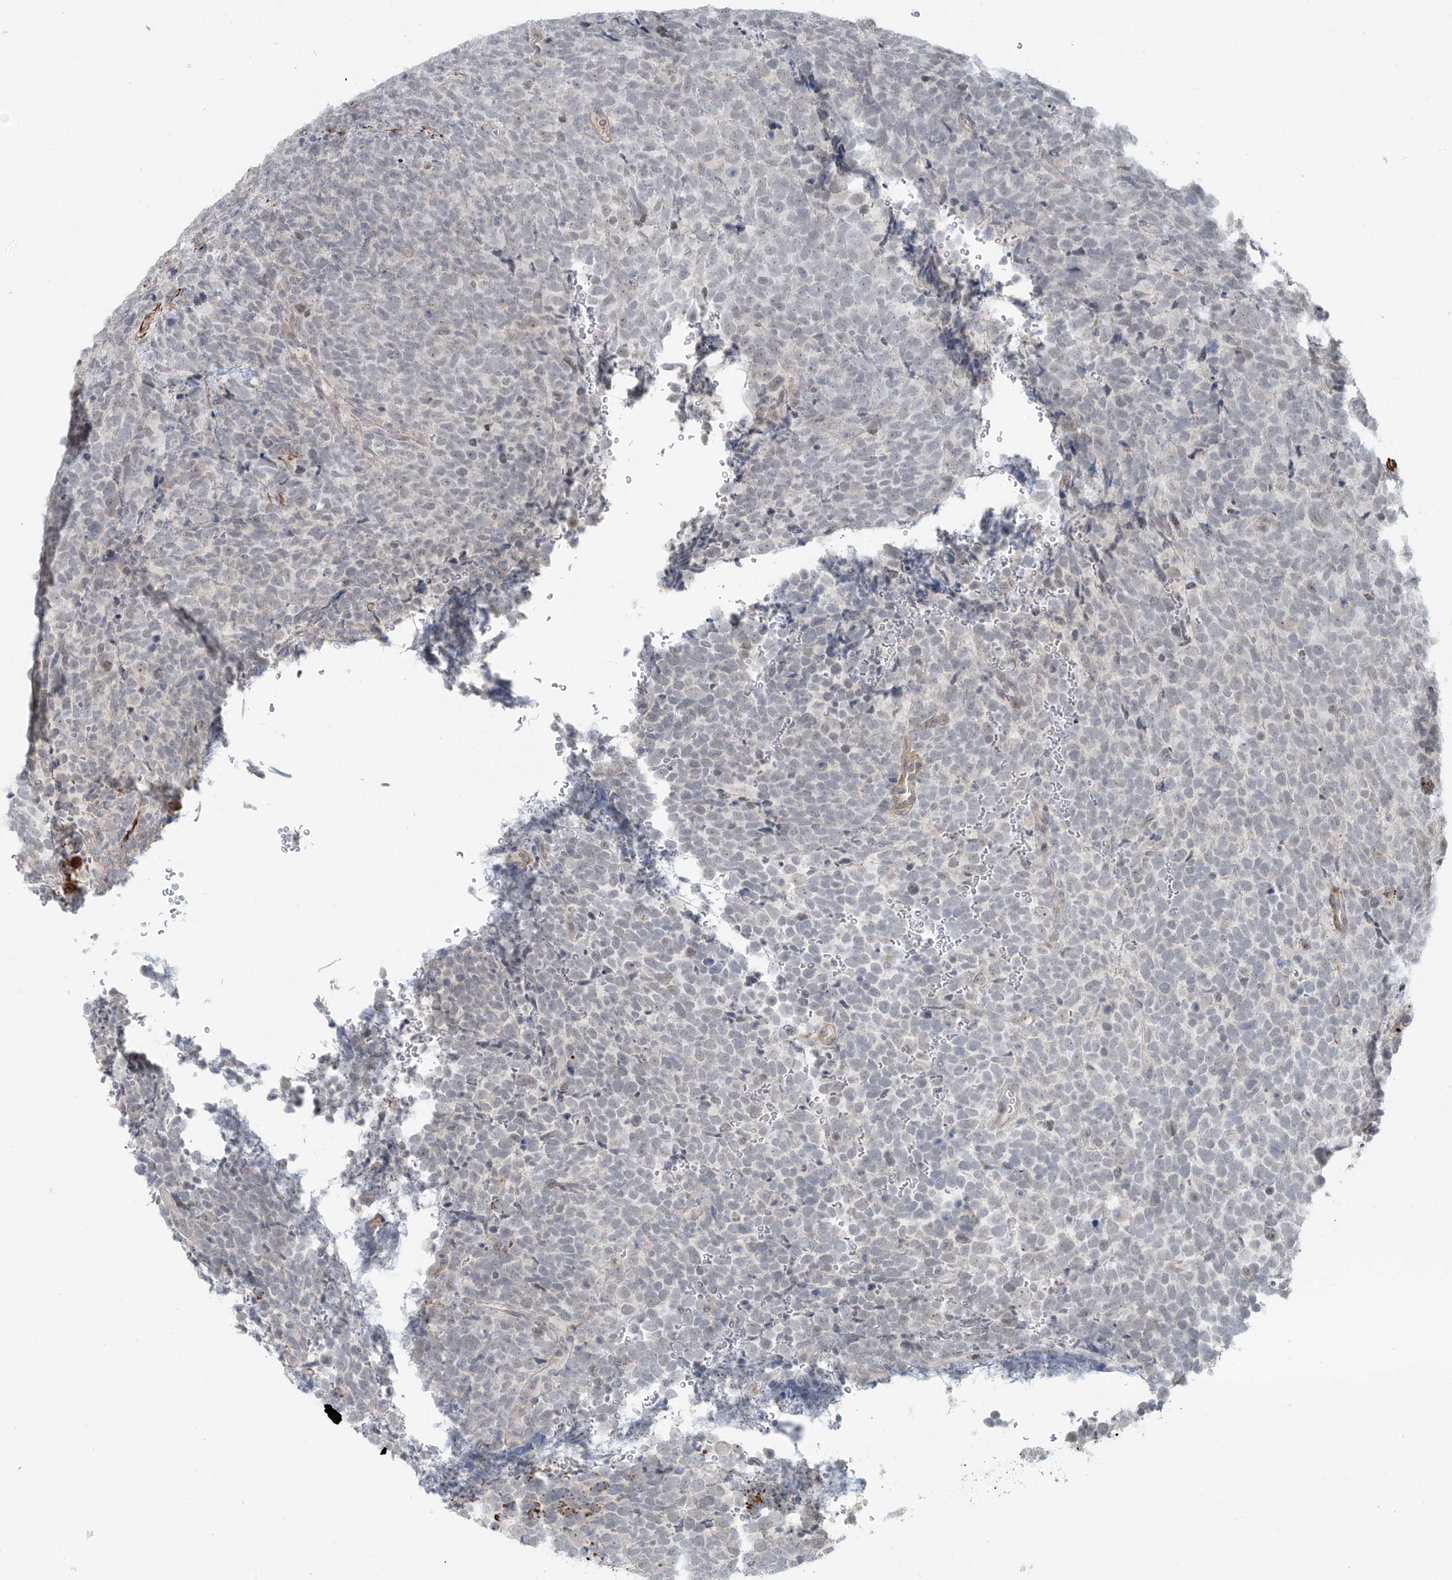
{"staining": {"intensity": "negative", "quantity": "none", "location": "none"}, "tissue": "urothelial cancer", "cell_type": "Tumor cells", "image_type": "cancer", "snomed": [{"axis": "morphology", "description": "Urothelial carcinoma, High grade"}, {"axis": "topography", "description": "Urinary bladder"}], "caption": "Urothelial cancer stained for a protein using IHC reveals no staining tumor cells.", "gene": "RASGEF1A", "patient": {"sex": "female", "age": 82}}